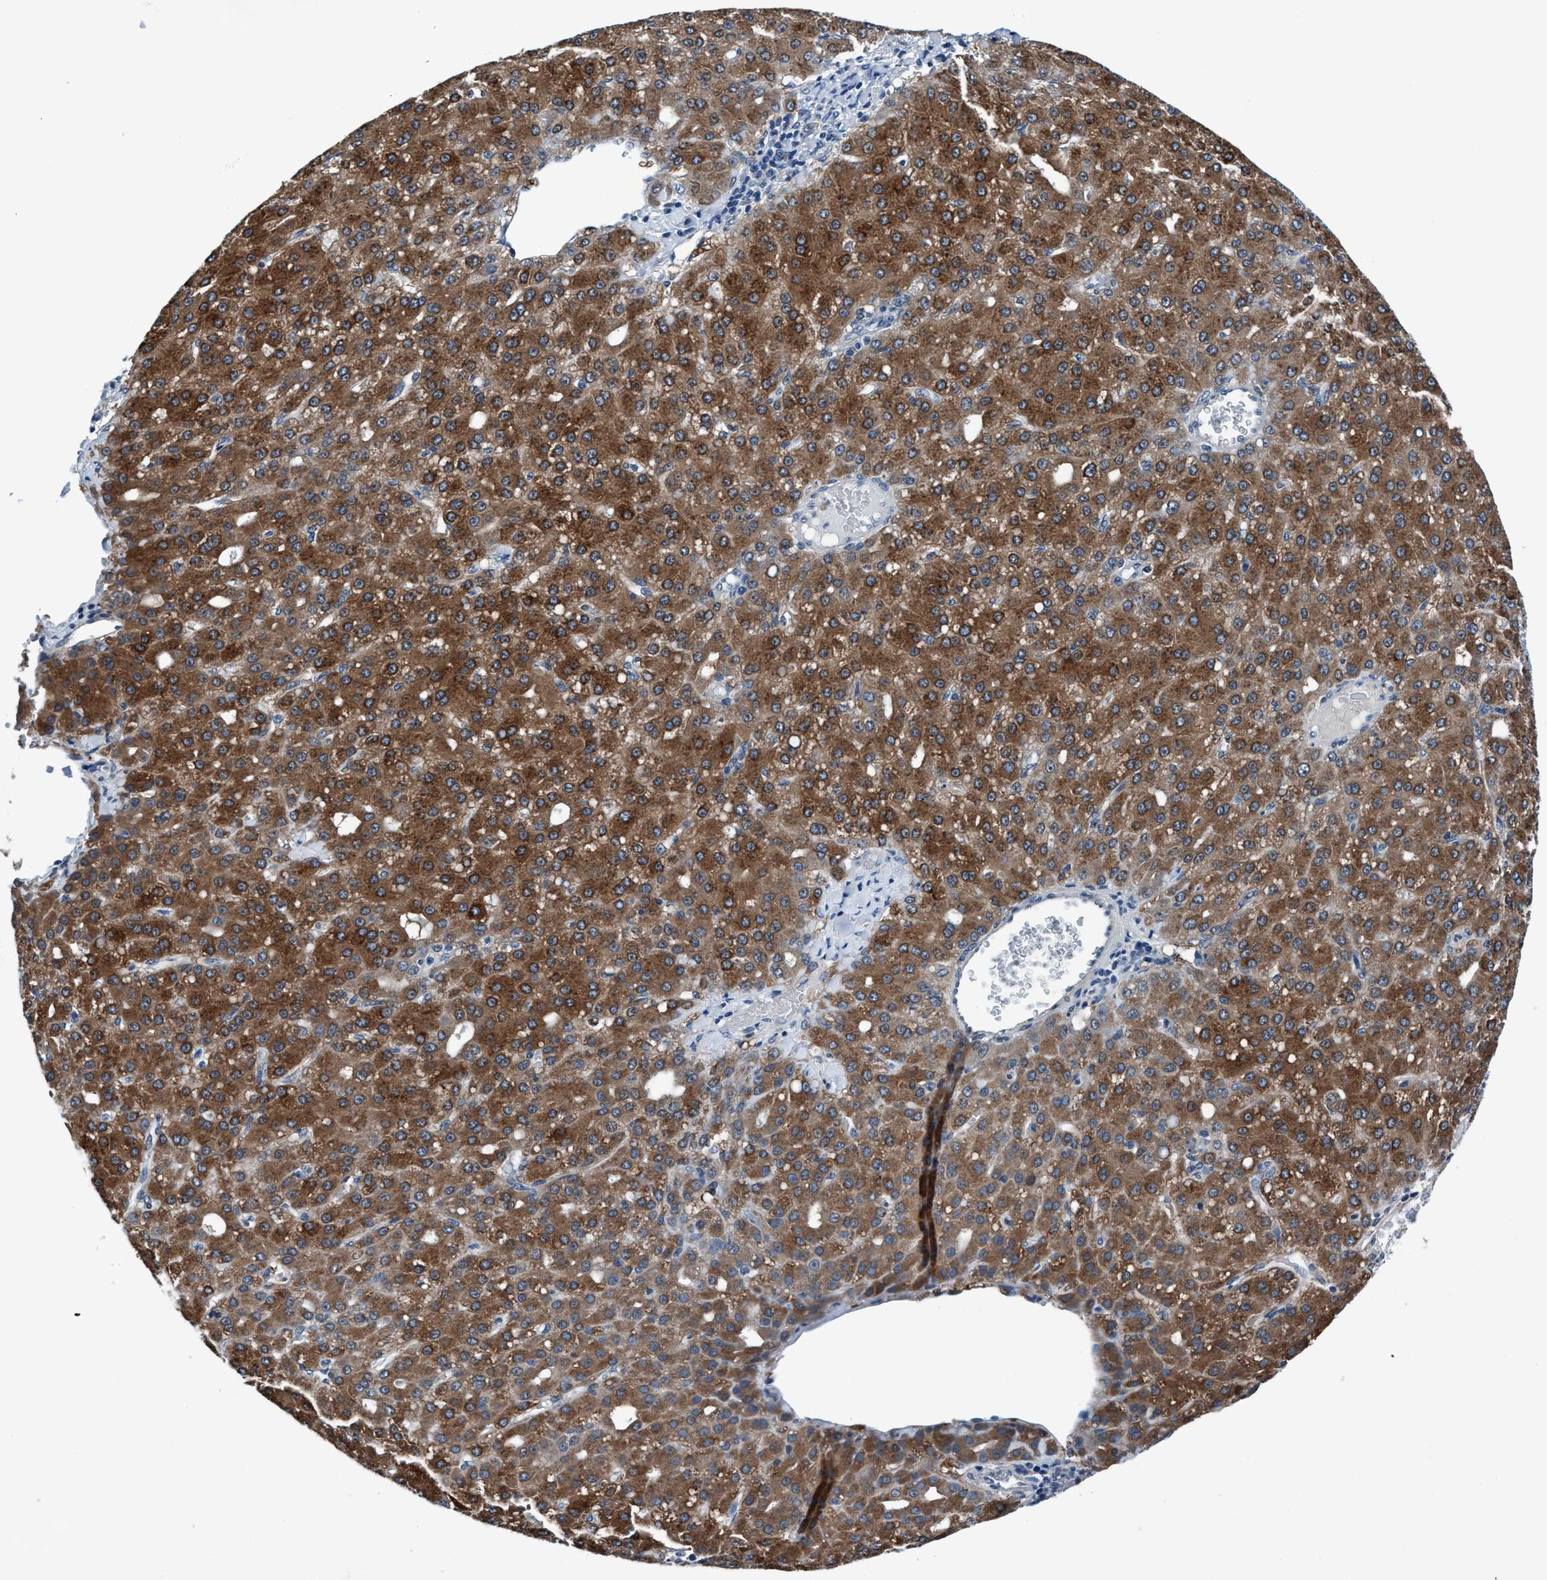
{"staining": {"intensity": "strong", "quantity": ">75%", "location": "cytoplasmic/membranous"}, "tissue": "liver cancer", "cell_type": "Tumor cells", "image_type": "cancer", "snomed": [{"axis": "morphology", "description": "Carcinoma, Hepatocellular, NOS"}, {"axis": "topography", "description": "Liver"}], "caption": "Immunohistochemical staining of liver cancer (hepatocellular carcinoma) demonstrates high levels of strong cytoplasmic/membranous positivity in approximately >75% of tumor cells.", "gene": "TMEM94", "patient": {"sex": "male", "age": 67}}